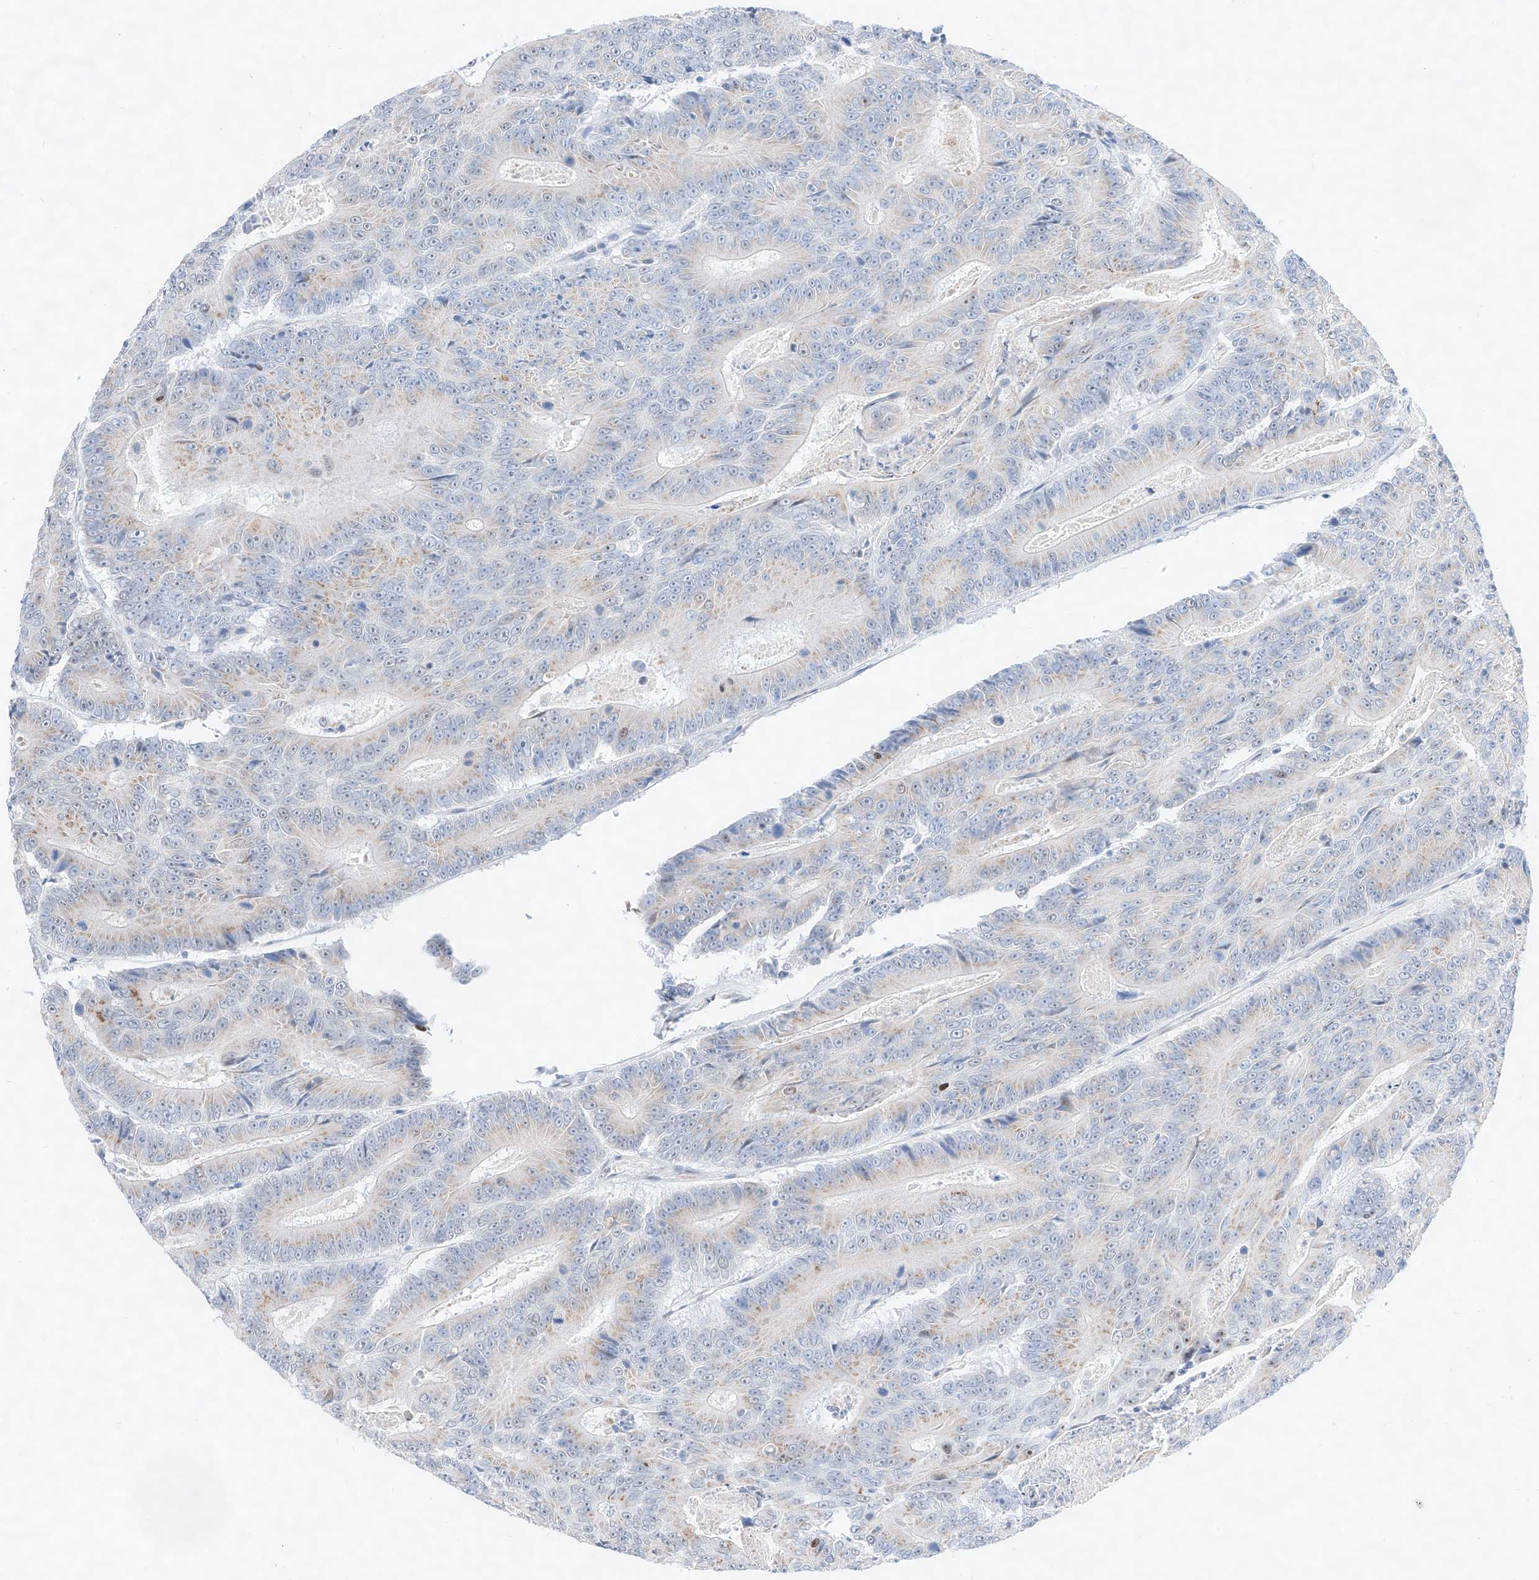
{"staining": {"intensity": "weak", "quantity": "<25%", "location": "cytoplasmic/membranous"}, "tissue": "colorectal cancer", "cell_type": "Tumor cells", "image_type": "cancer", "snomed": [{"axis": "morphology", "description": "Adenocarcinoma, NOS"}, {"axis": "topography", "description": "Colon"}], "caption": "High power microscopy photomicrograph of an IHC image of adenocarcinoma (colorectal), revealing no significant staining in tumor cells.", "gene": "NT5C3B", "patient": {"sex": "male", "age": 83}}